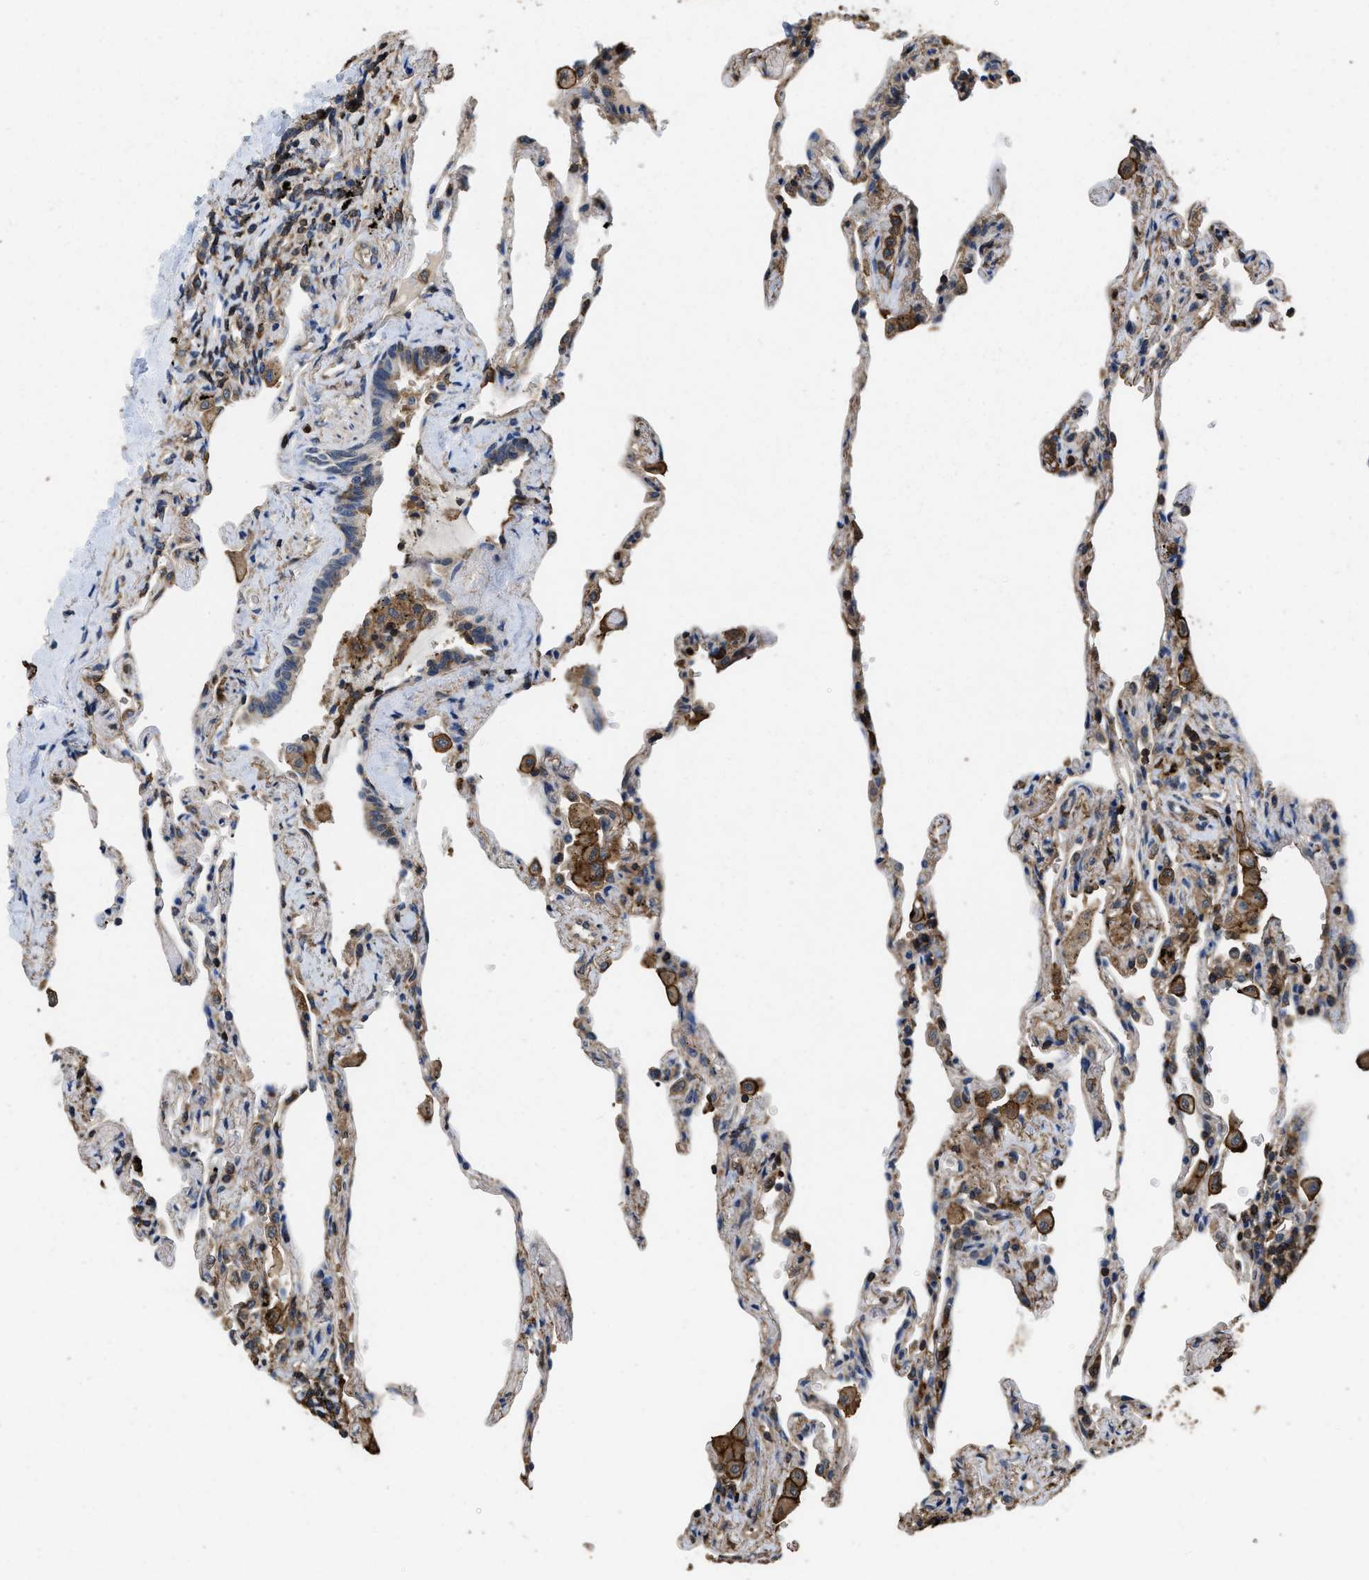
{"staining": {"intensity": "weak", "quantity": "25%-75%", "location": "cytoplasmic/membranous"}, "tissue": "lung", "cell_type": "Alveolar cells", "image_type": "normal", "snomed": [{"axis": "morphology", "description": "Normal tissue, NOS"}, {"axis": "topography", "description": "Lung"}], "caption": "Immunohistochemistry (DAB (3,3'-diaminobenzidine)) staining of benign lung reveals weak cytoplasmic/membranous protein positivity in about 25%-75% of alveolar cells.", "gene": "LINGO2", "patient": {"sex": "male", "age": 59}}